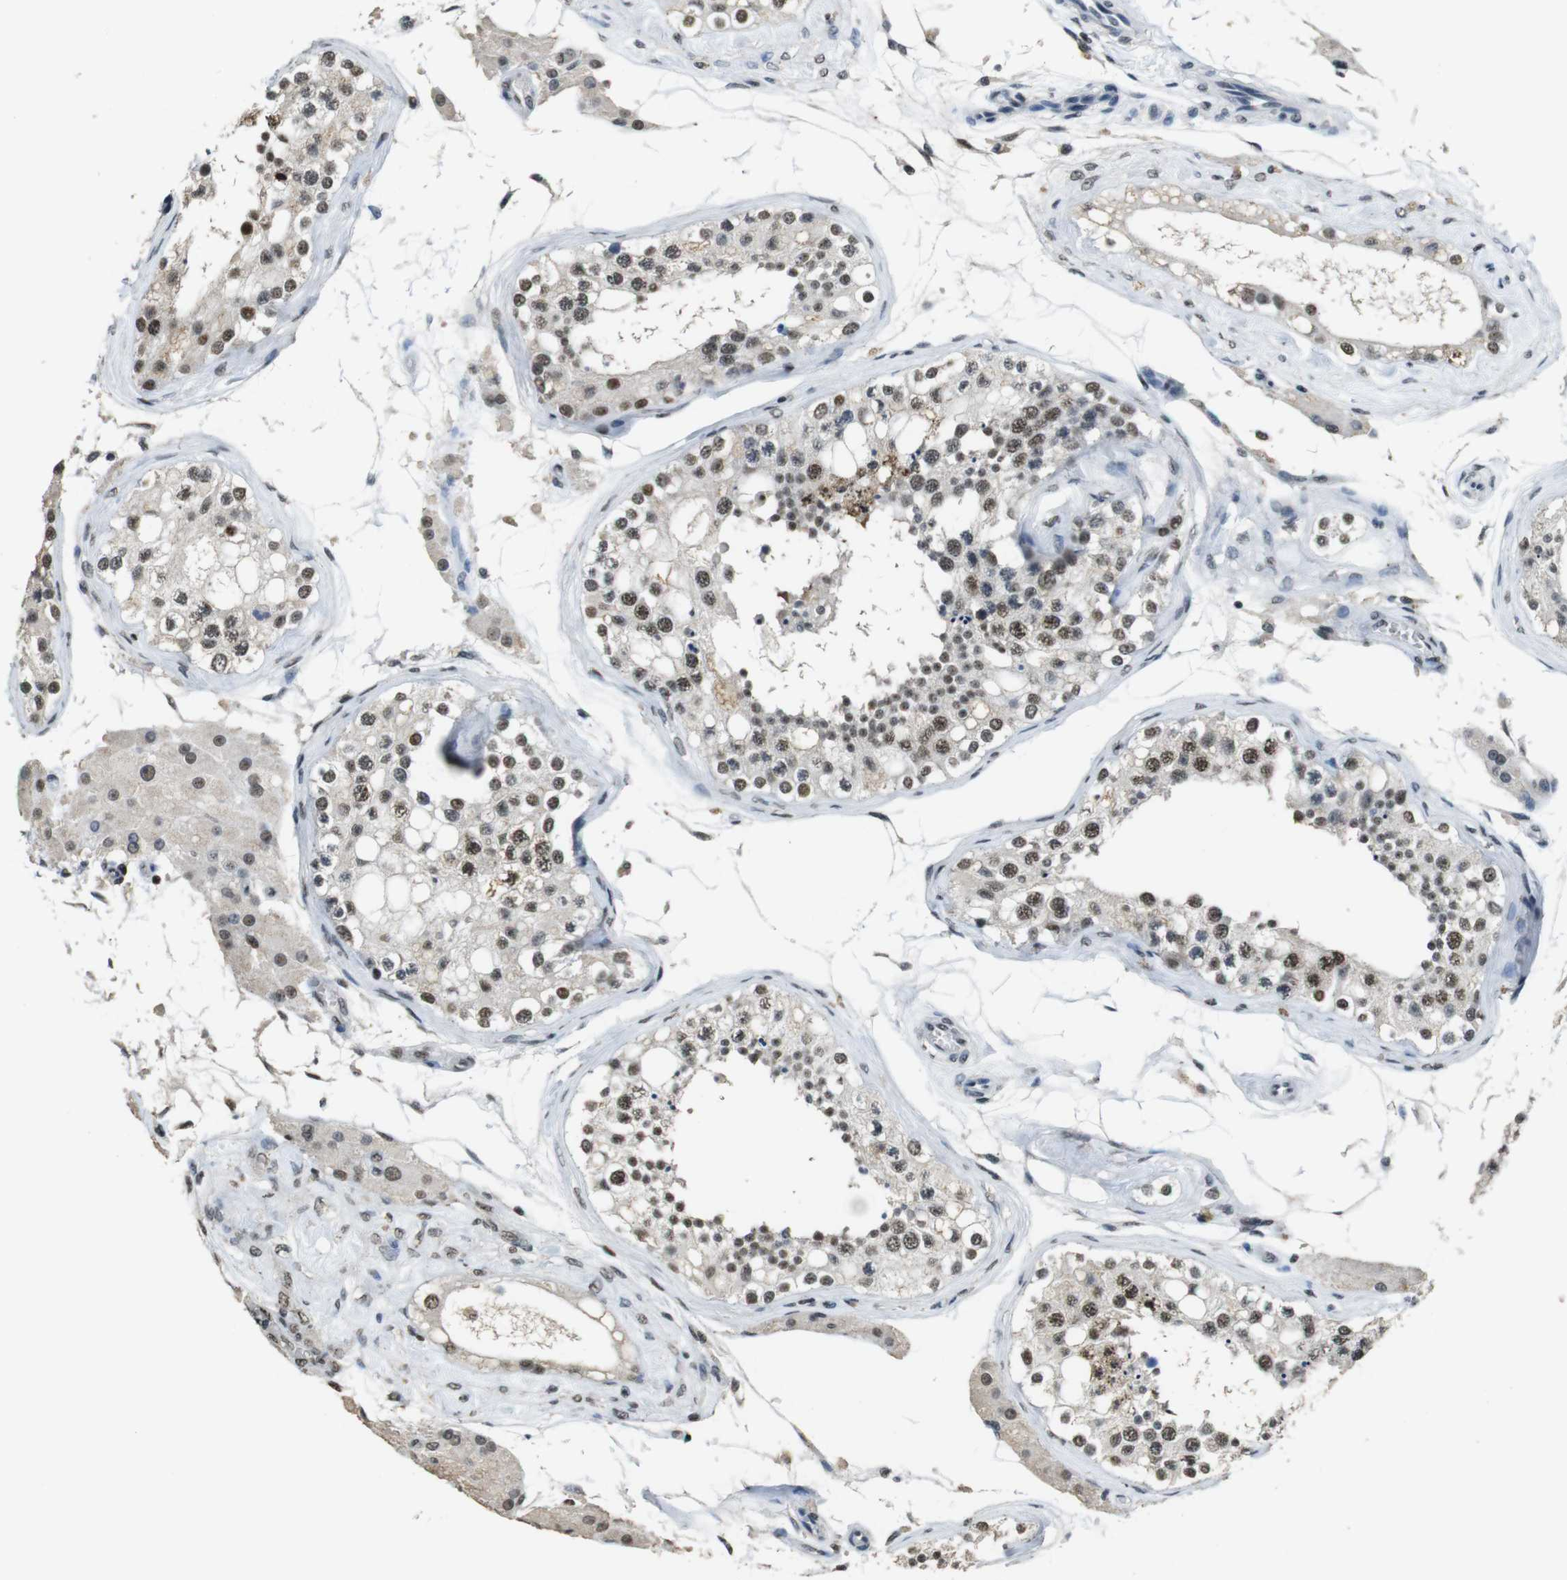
{"staining": {"intensity": "strong", "quantity": ">75%", "location": "nuclear"}, "tissue": "testis", "cell_type": "Cells in seminiferous ducts", "image_type": "normal", "snomed": [{"axis": "morphology", "description": "Normal tissue, NOS"}, {"axis": "topography", "description": "Testis"}], "caption": "A brown stain highlights strong nuclear expression of a protein in cells in seminiferous ducts of benign testis.", "gene": "CSNK2B", "patient": {"sex": "male", "age": 68}}